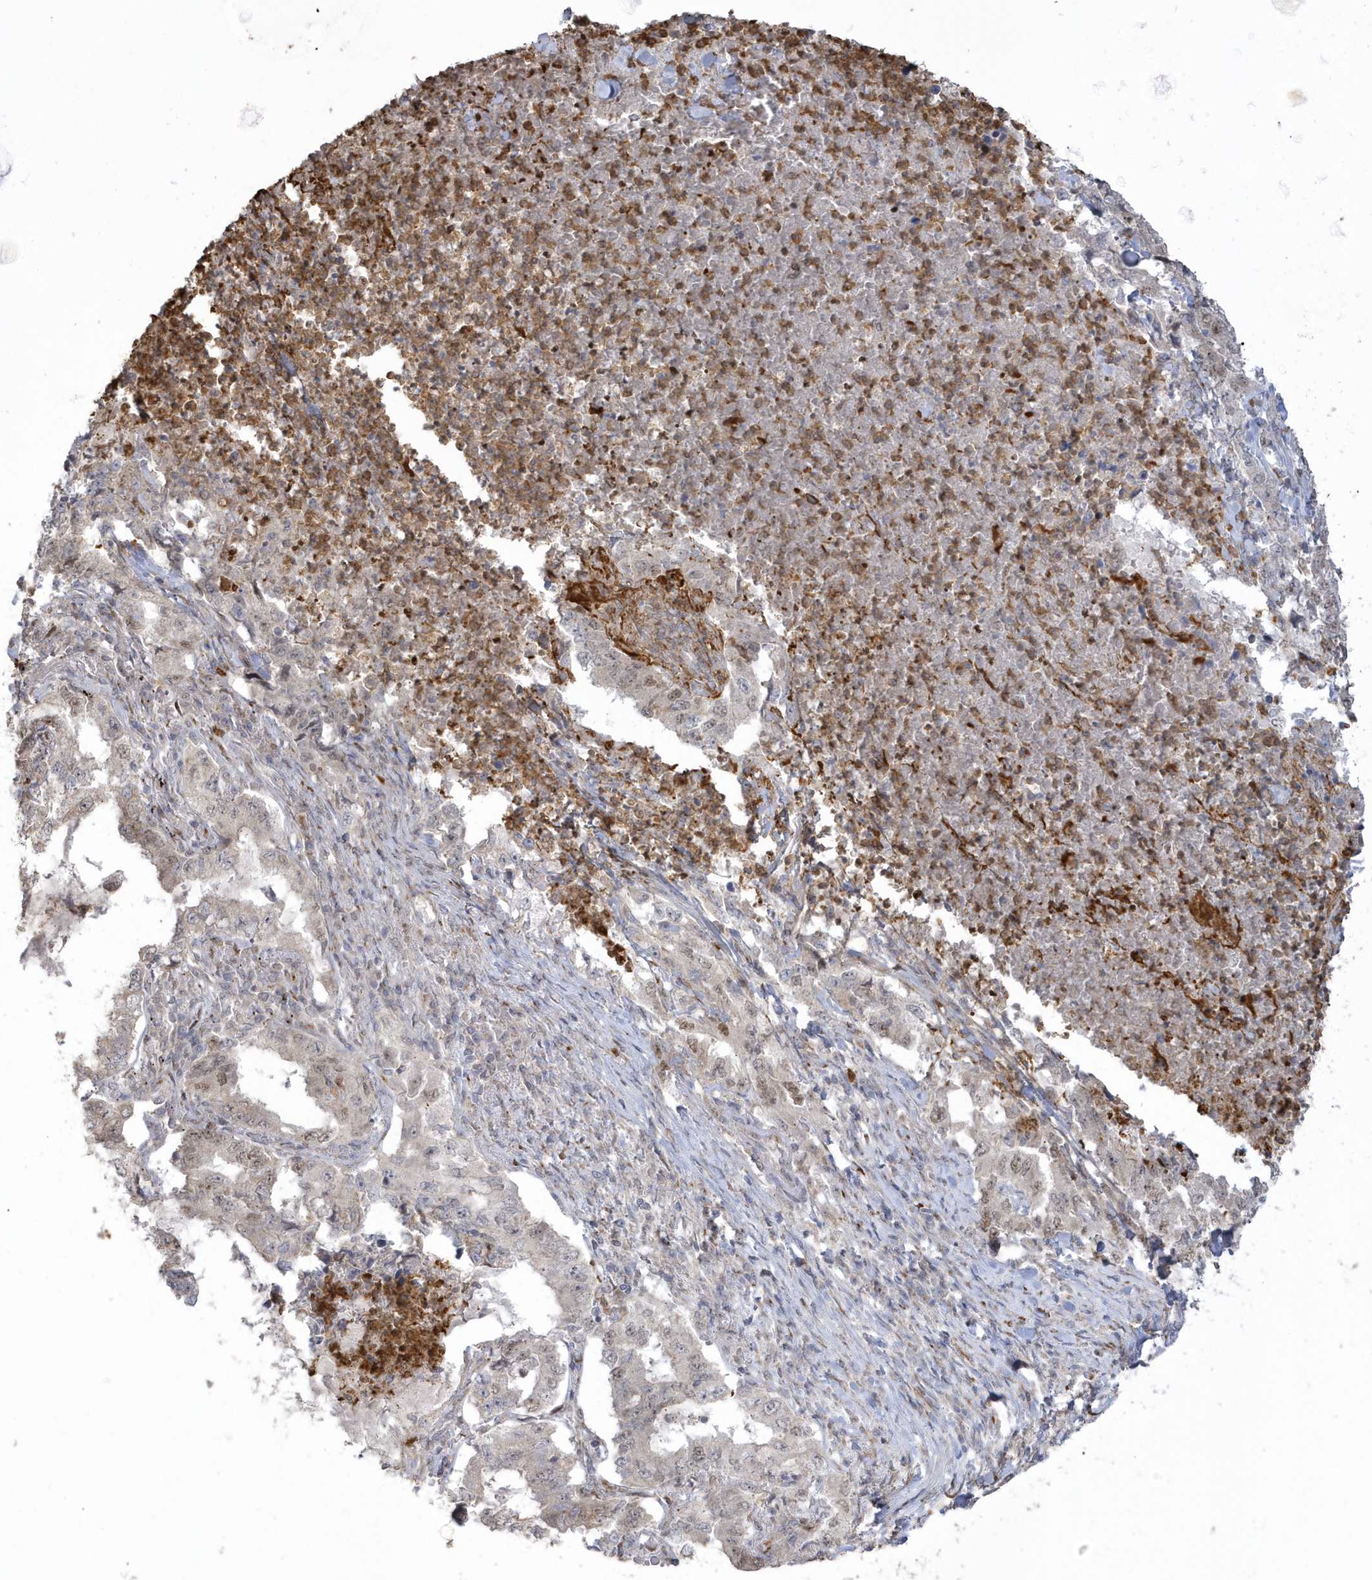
{"staining": {"intensity": "weak", "quantity": "25%-75%", "location": "nuclear"}, "tissue": "lung cancer", "cell_type": "Tumor cells", "image_type": "cancer", "snomed": [{"axis": "morphology", "description": "Adenocarcinoma, NOS"}, {"axis": "topography", "description": "Lung"}], "caption": "IHC of lung adenocarcinoma exhibits low levels of weak nuclear expression in about 25%-75% of tumor cells.", "gene": "NAF1", "patient": {"sex": "female", "age": 51}}